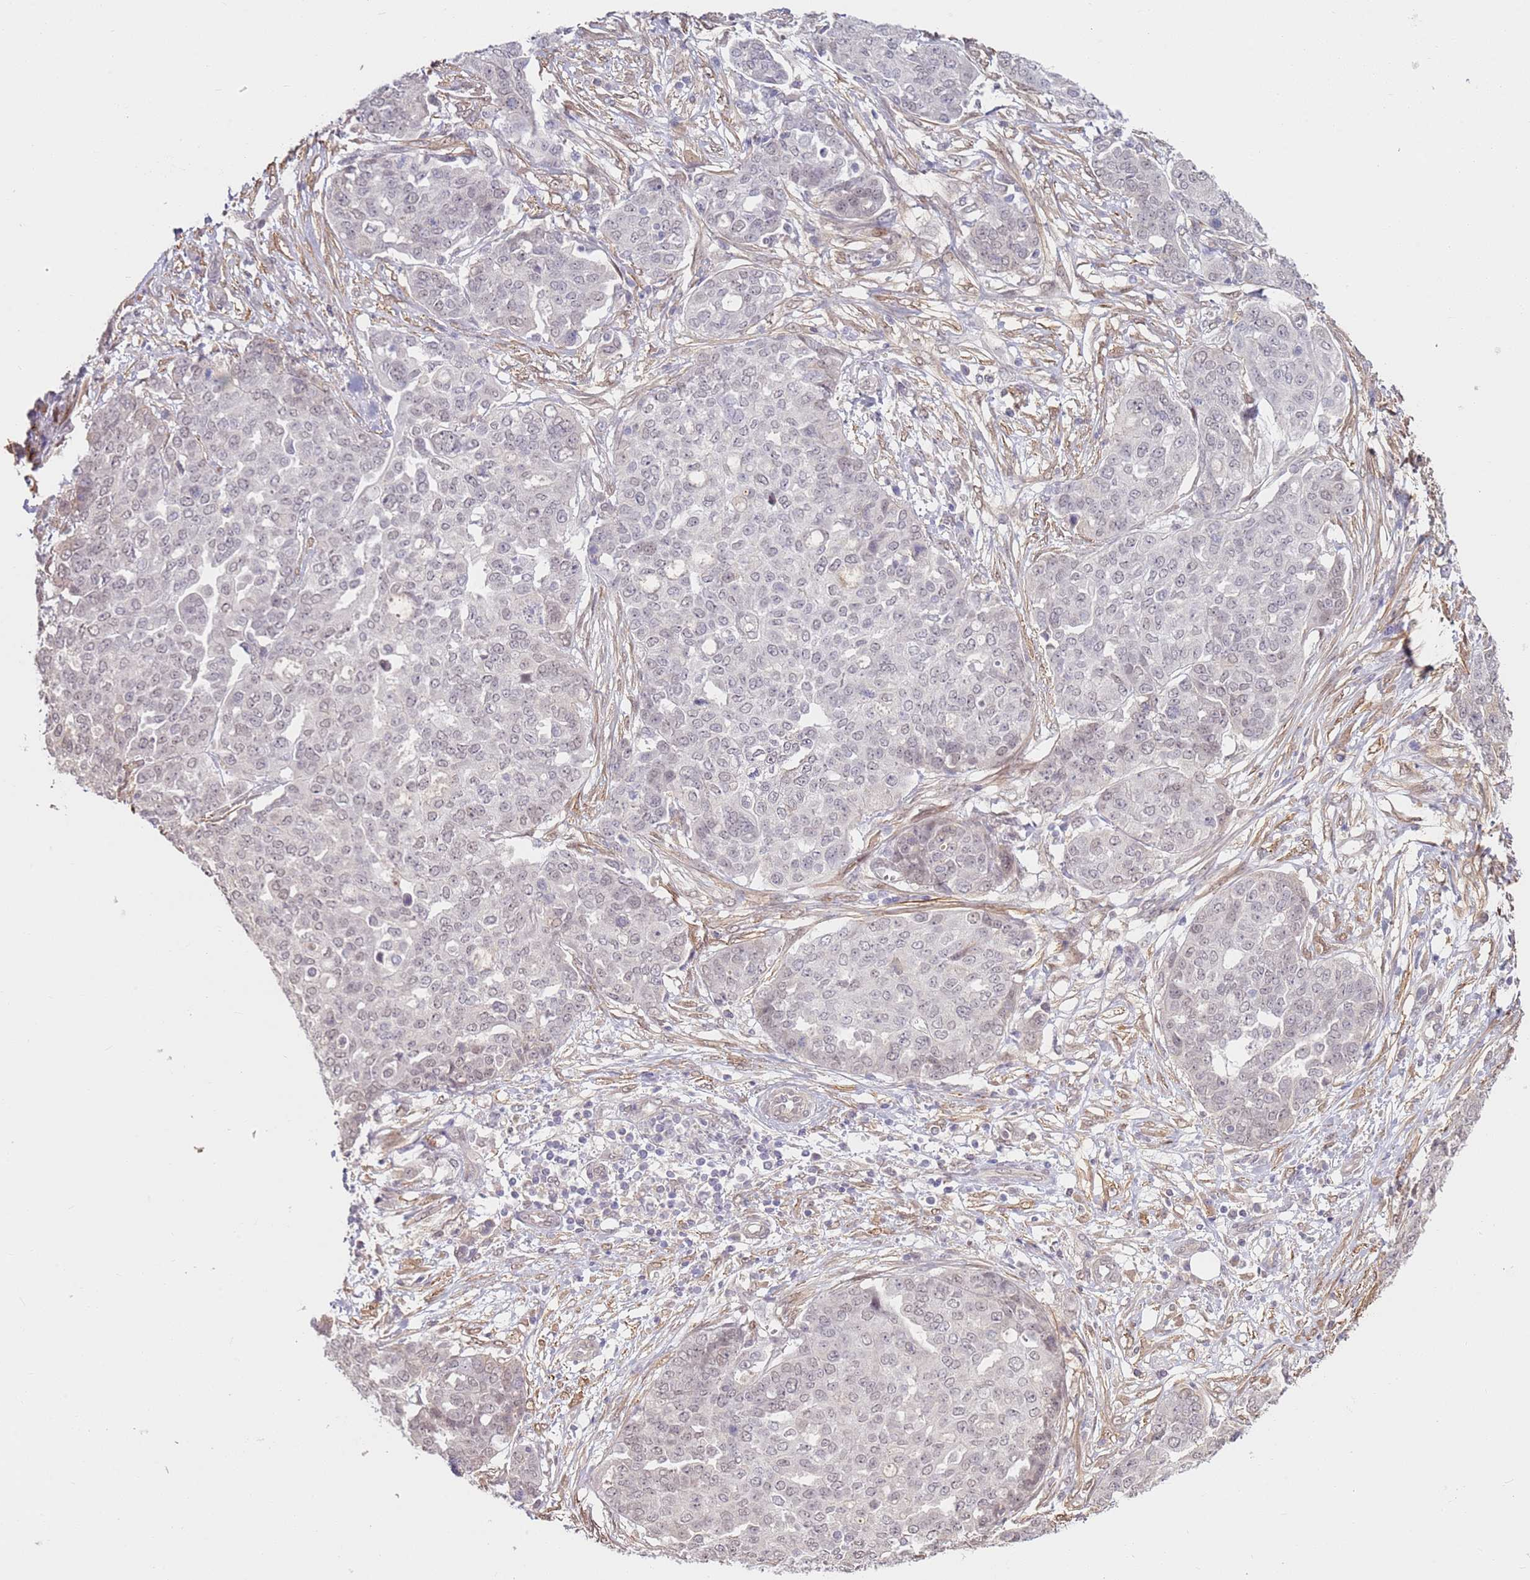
{"staining": {"intensity": "weak", "quantity": "<25%", "location": "nuclear"}, "tissue": "ovarian cancer", "cell_type": "Tumor cells", "image_type": "cancer", "snomed": [{"axis": "morphology", "description": "Cystadenocarcinoma, serous, NOS"}, {"axis": "topography", "description": "Soft tissue"}, {"axis": "topography", "description": "Ovary"}], "caption": "A histopathology image of human ovarian serous cystadenocarcinoma is negative for staining in tumor cells.", "gene": "WDR93", "patient": {"sex": "female", "age": 57}}